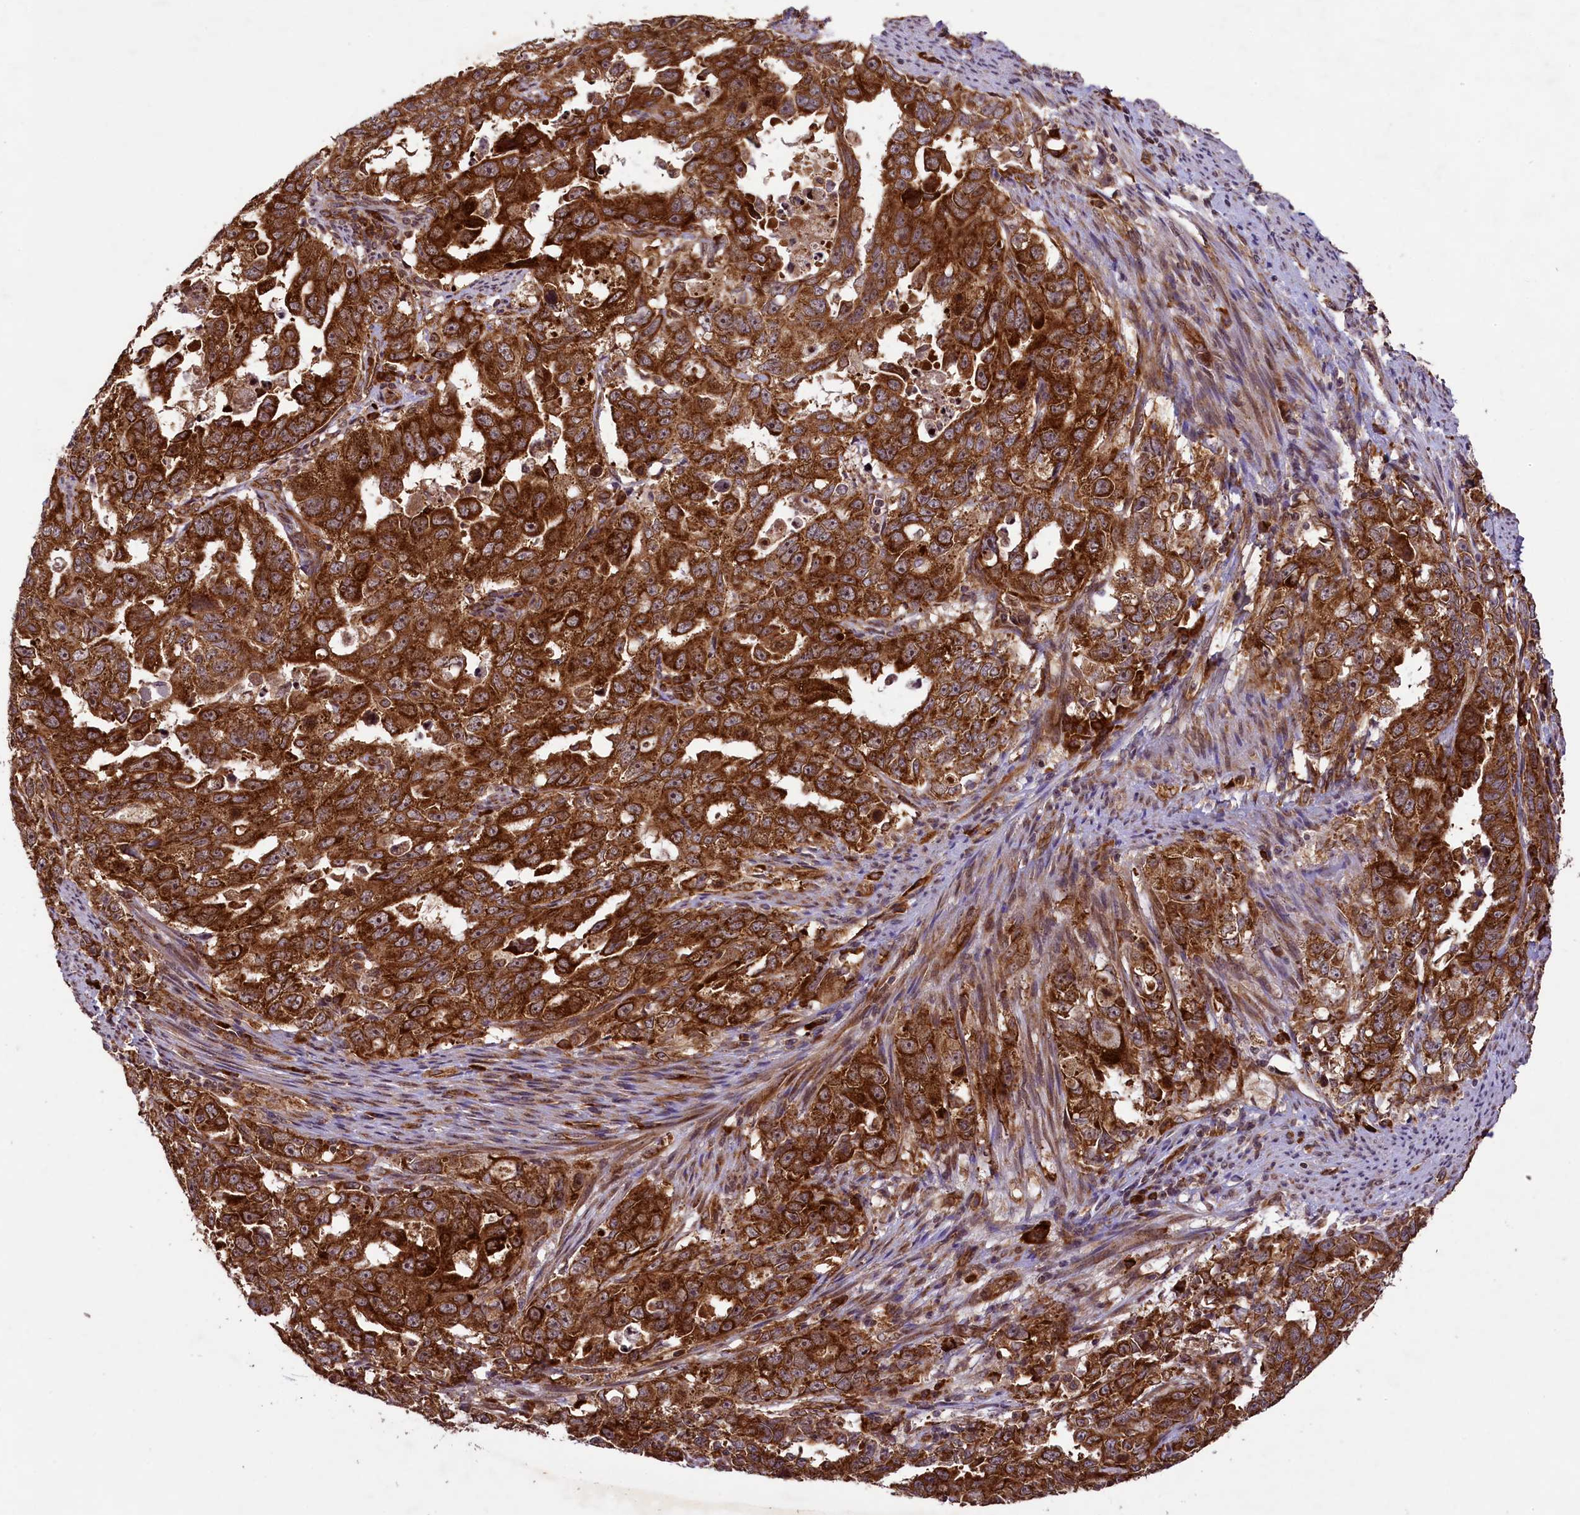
{"staining": {"intensity": "strong", "quantity": ">75%", "location": "cytoplasmic/membranous"}, "tissue": "endometrial cancer", "cell_type": "Tumor cells", "image_type": "cancer", "snomed": [{"axis": "morphology", "description": "Adenocarcinoma, NOS"}, {"axis": "topography", "description": "Endometrium"}], "caption": "This is a micrograph of immunohistochemistry staining of endometrial cancer (adenocarcinoma), which shows strong expression in the cytoplasmic/membranous of tumor cells.", "gene": "LARP4", "patient": {"sex": "female", "age": 65}}